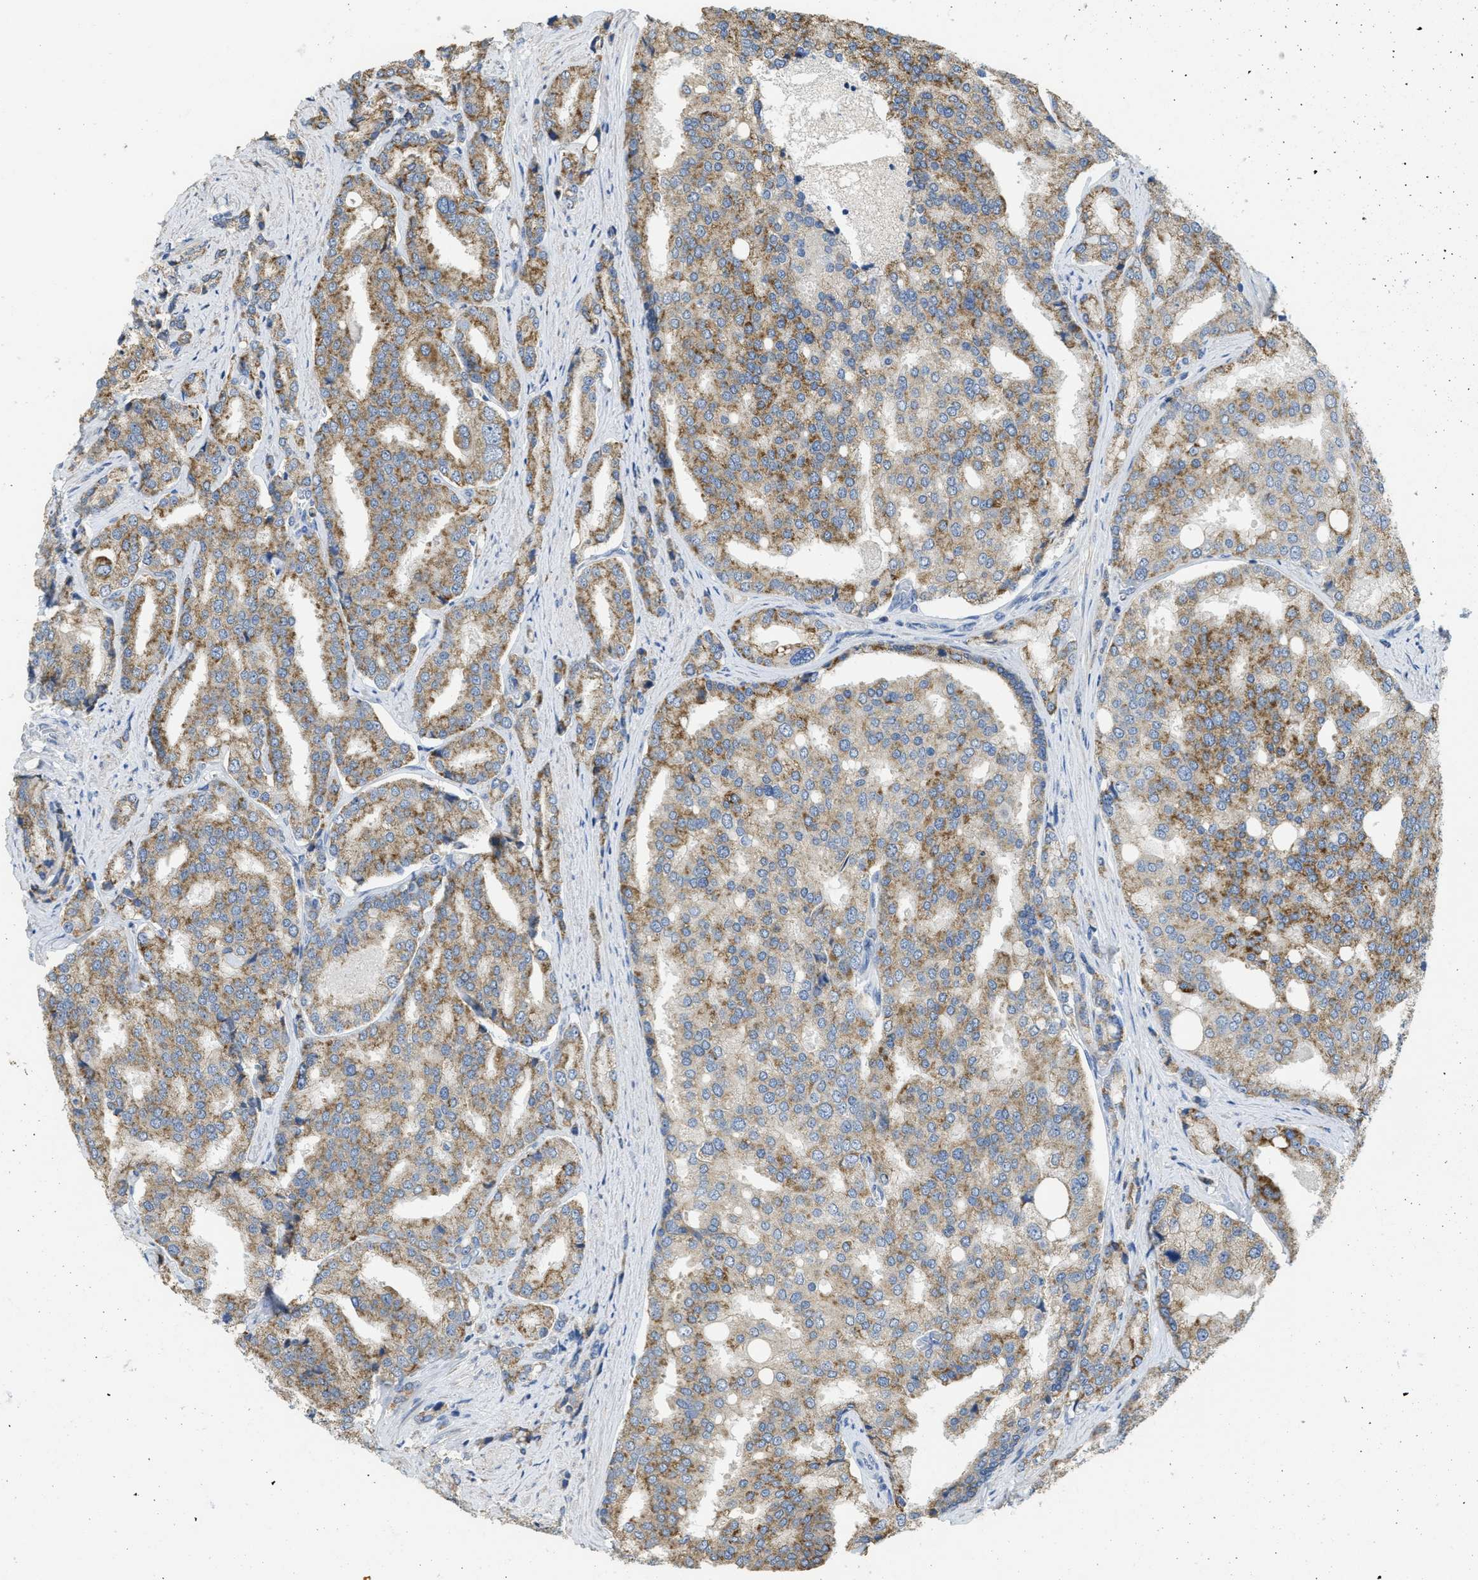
{"staining": {"intensity": "moderate", "quantity": "25%-75%", "location": "cytoplasmic/membranous"}, "tissue": "prostate cancer", "cell_type": "Tumor cells", "image_type": "cancer", "snomed": [{"axis": "morphology", "description": "Adenocarcinoma, High grade"}, {"axis": "topography", "description": "Prostate"}], "caption": "A high-resolution image shows IHC staining of prostate cancer, which demonstrates moderate cytoplasmic/membranous staining in approximately 25%-75% of tumor cells.", "gene": "SFXN2", "patient": {"sex": "male", "age": 50}}